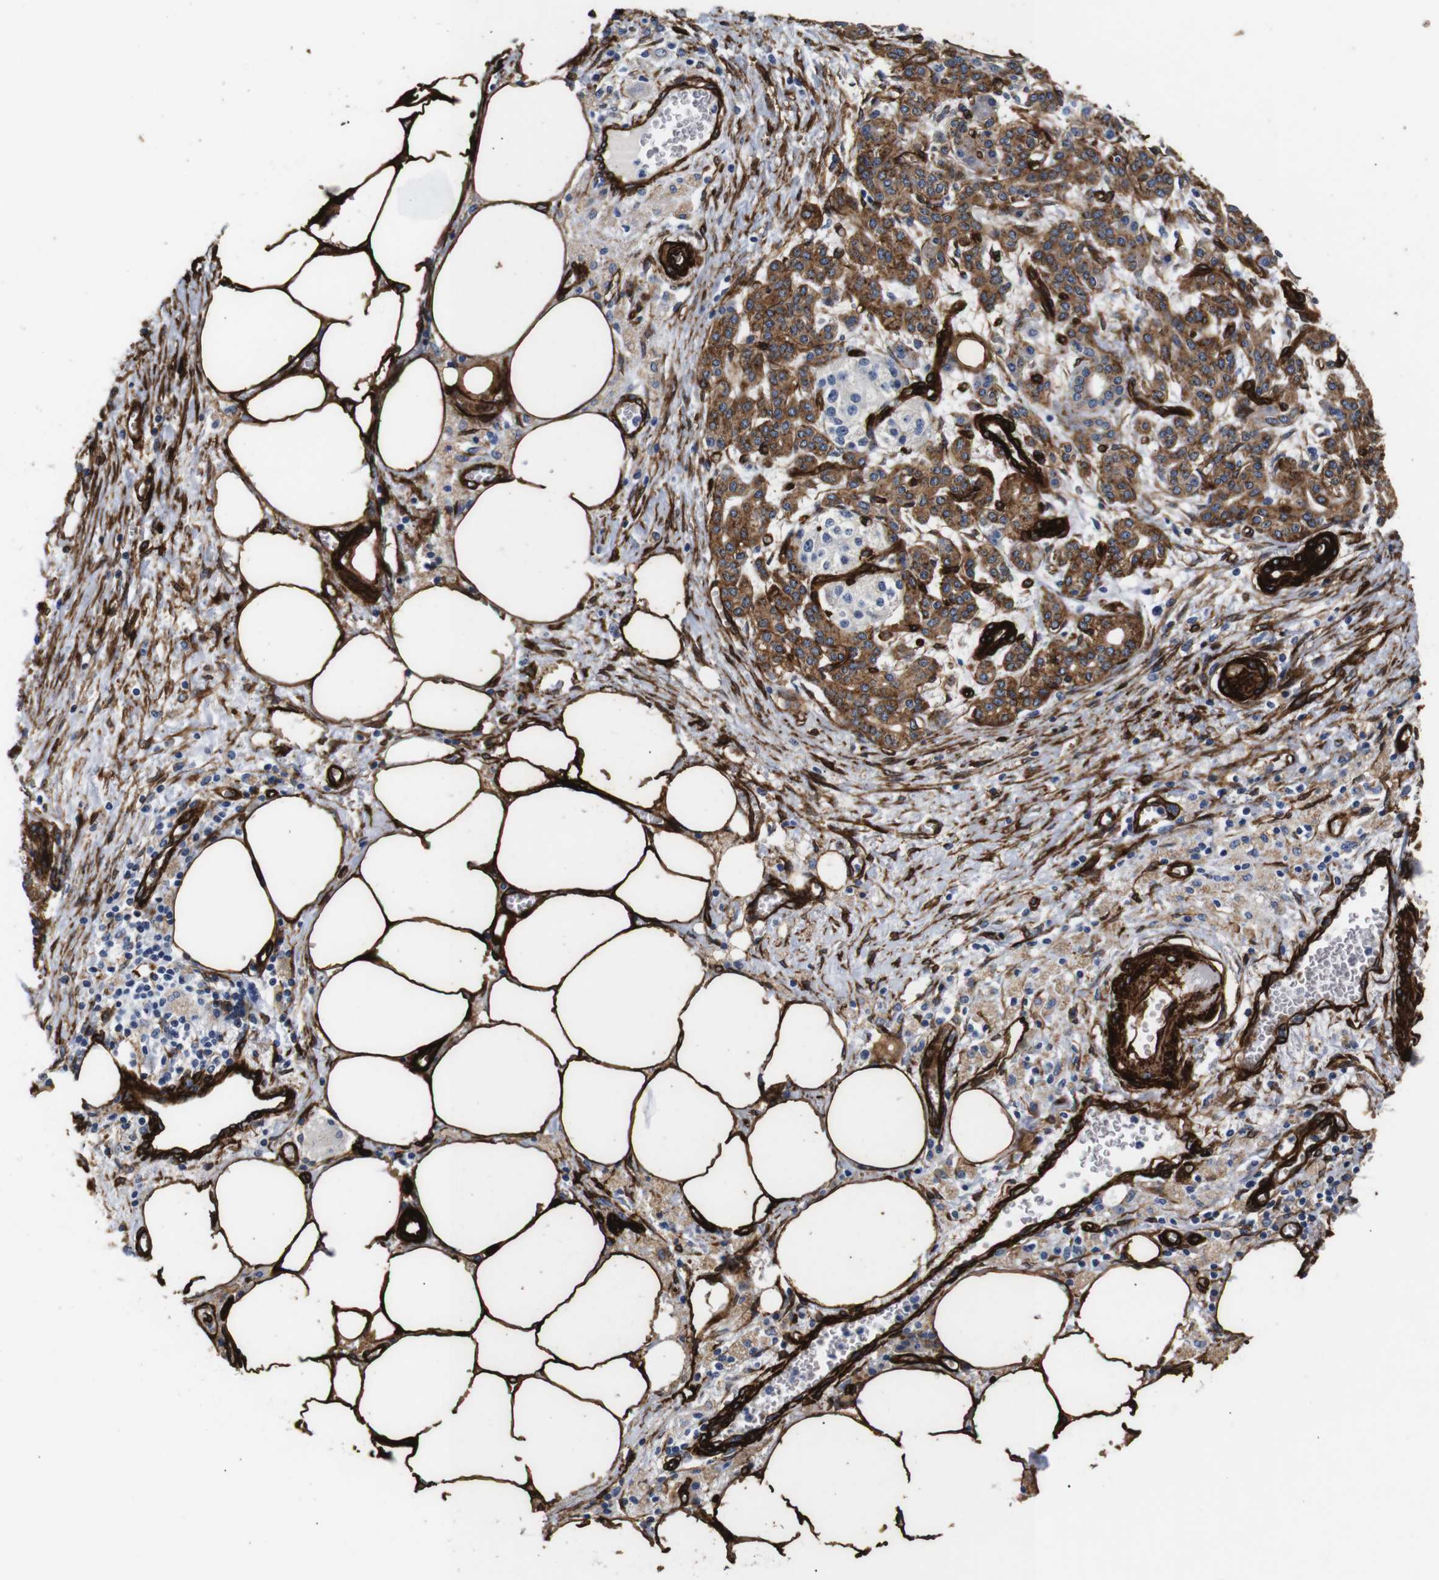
{"staining": {"intensity": "moderate", "quantity": ">75%", "location": "cytoplasmic/membranous"}, "tissue": "pancreatic cancer", "cell_type": "Tumor cells", "image_type": "cancer", "snomed": [{"axis": "morphology", "description": "Adenocarcinoma, NOS"}, {"axis": "topography", "description": "Pancreas"}], "caption": "Tumor cells display medium levels of moderate cytoplasmic/membranous expression in about >75% of cells in pancreatic cancer (adenocarcinoma). The staining was performed using DAB to visualize the protein expression in brown, while the nuclei were stained in blue with hematoxylin (Magnification: 20x).", "gene": "CAV2", "patient": {"sex": "female", "age": 70}}